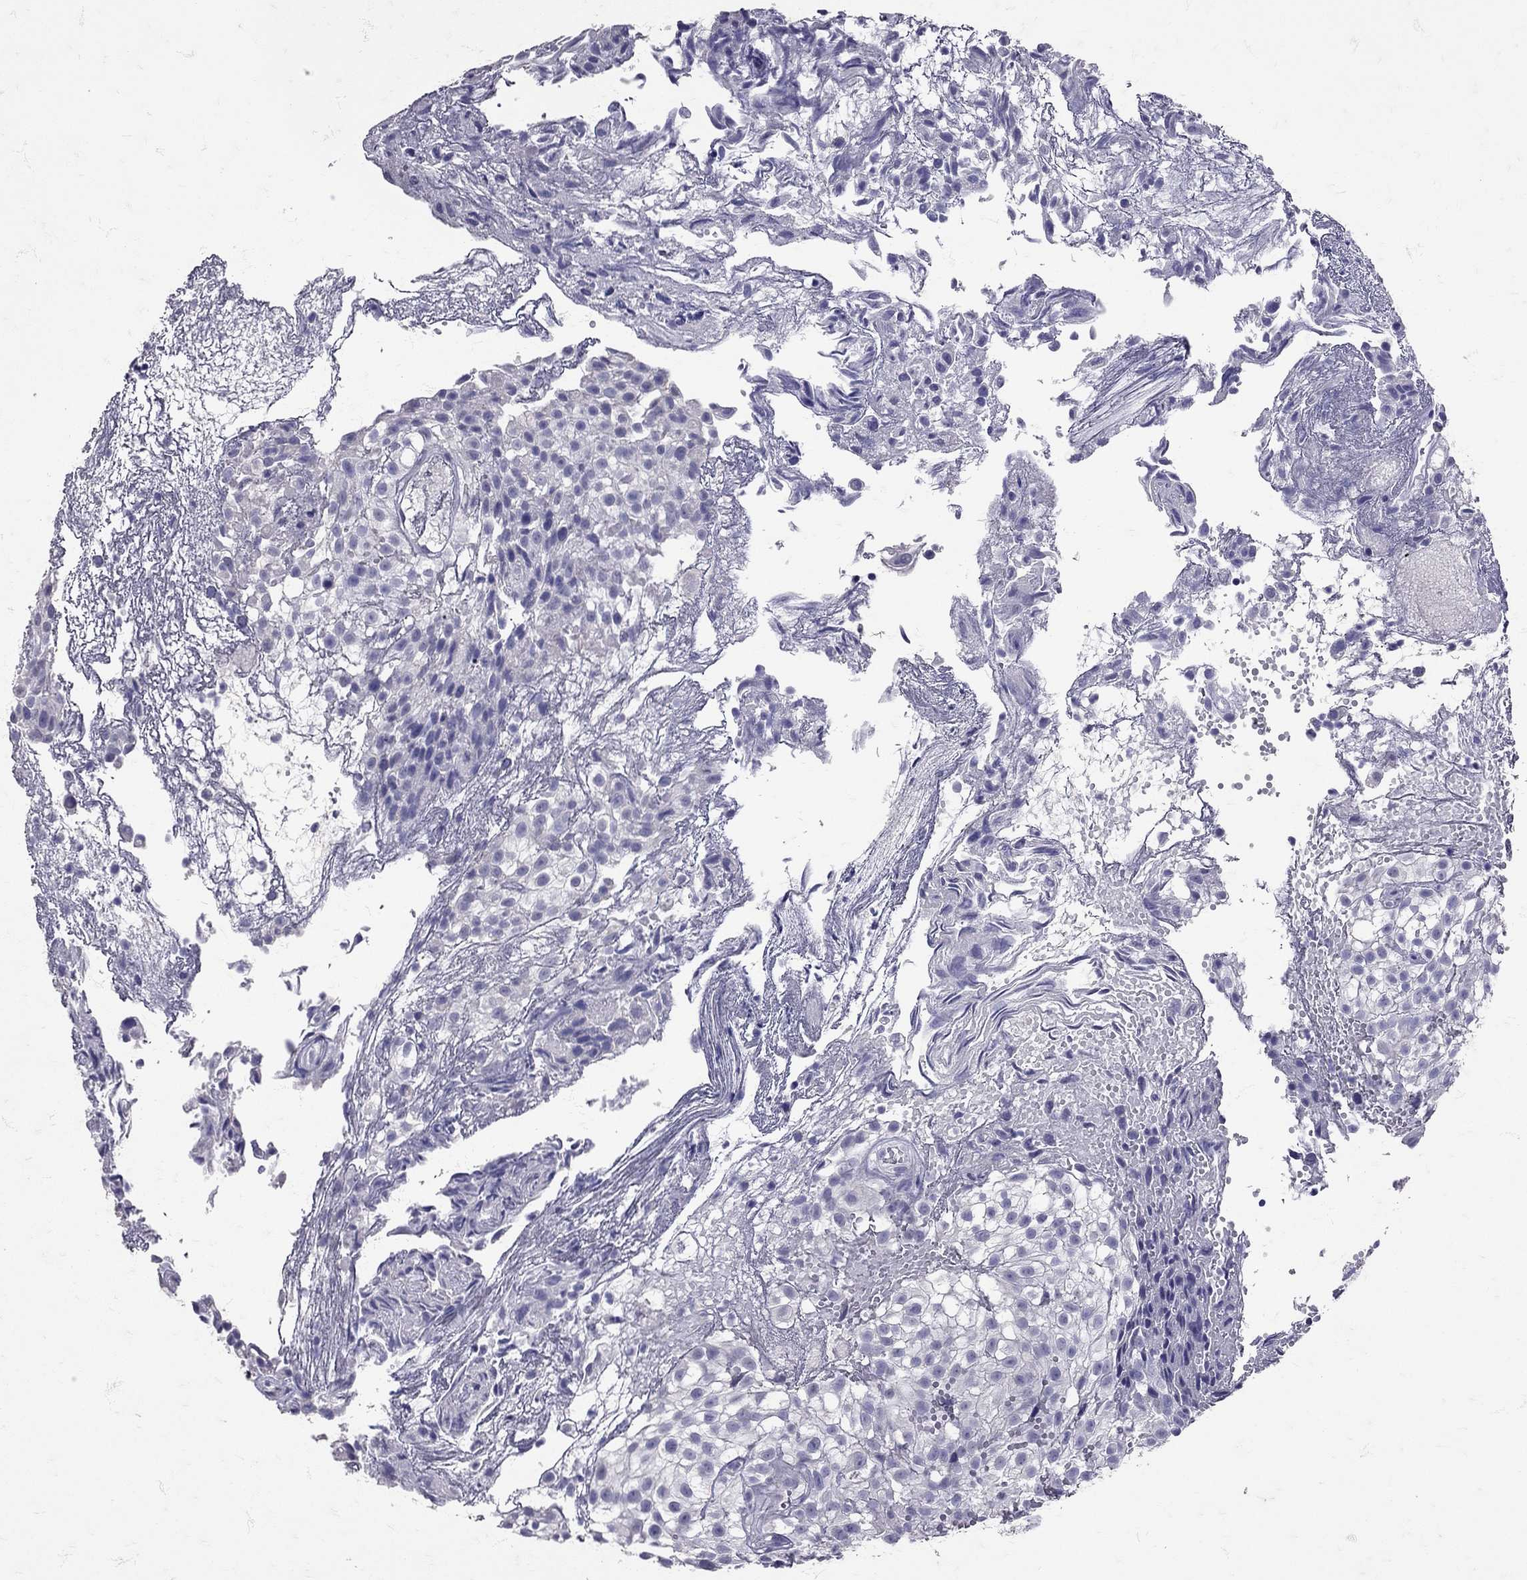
{"staining": {"intensity": "negative", "quantity": "none", "location": "none"}, "tissue": "urothelial cancer", "cell_type": "Tumor cells", "image_type": "cancer", "snomed": [{"axis": "morphology", "description": "Urothelial carcinoma, High grade"}, {"axis": "topography", "description": "Urinary bladder"}], "caption": "High power microscopy photomicrograph of an IHC micrograph of high-grade urothelial carcinoma, revealing no significant positivity in tumor cells.", "gene": "SST", "patient": {"sex": "male", "age": 56}}